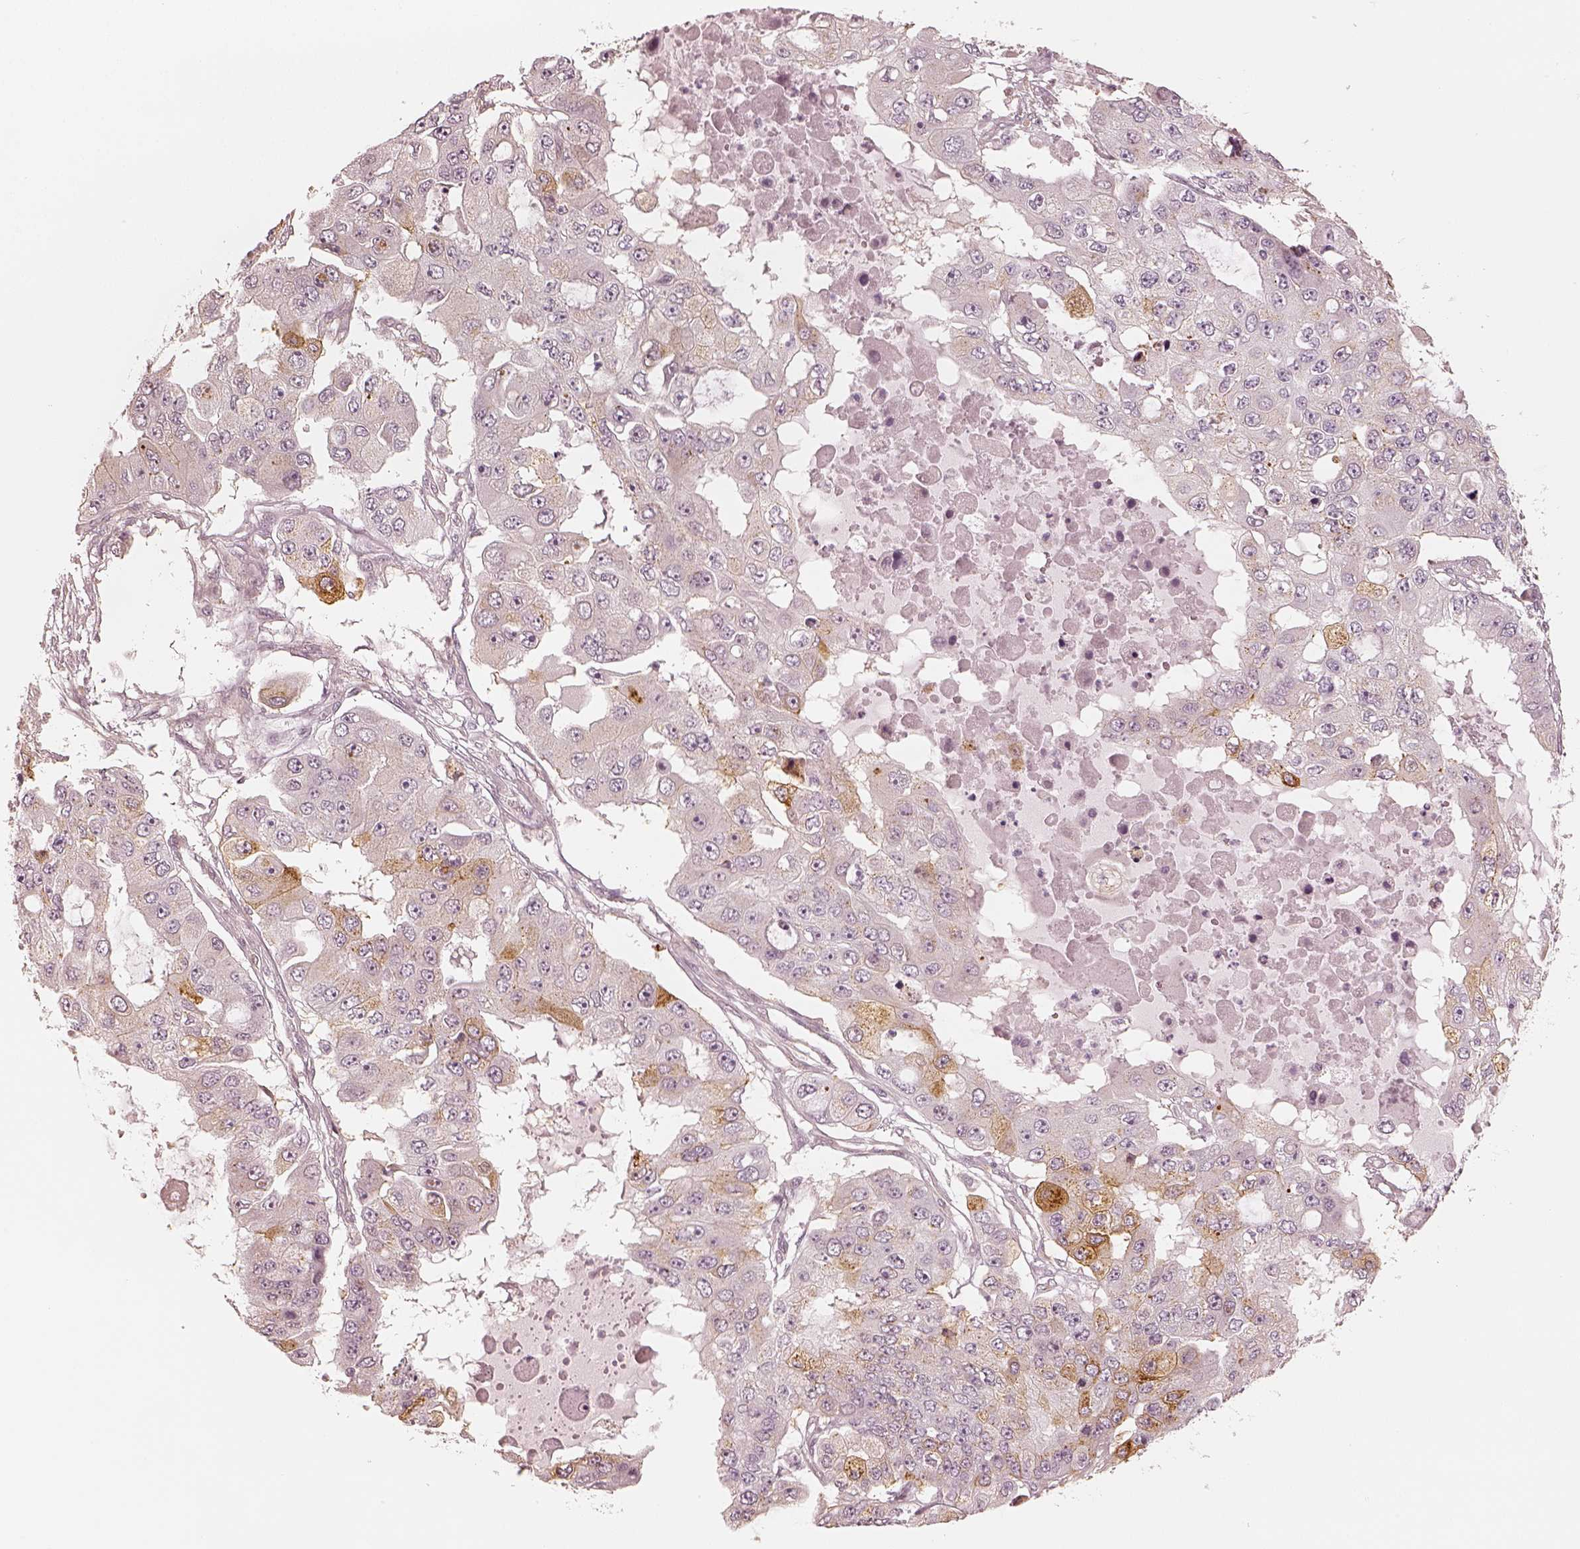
{"staining": {"intensity": "weak", "quantity": "<25%", "location": "cytoplasmic/membranous"}, "tissue": "ovarian cancer", "cell_type": "Tumor cells", "image_type": "cancer", "snomed": [{"axis": "morphology", "description": "Cystadenocarcinoma, serous, NOS"}, {"axis": "topography", "description": "Ovary"}], "caption": "Tumor cells show no significant staining in ovarian cancer (serous cystadenocarcinoma). (DAB immunohistochemistry visualized using brightfield microscopy, high magnification).", "gene": "GORASP2", "patient": {"sex": "female", "age": 56}}